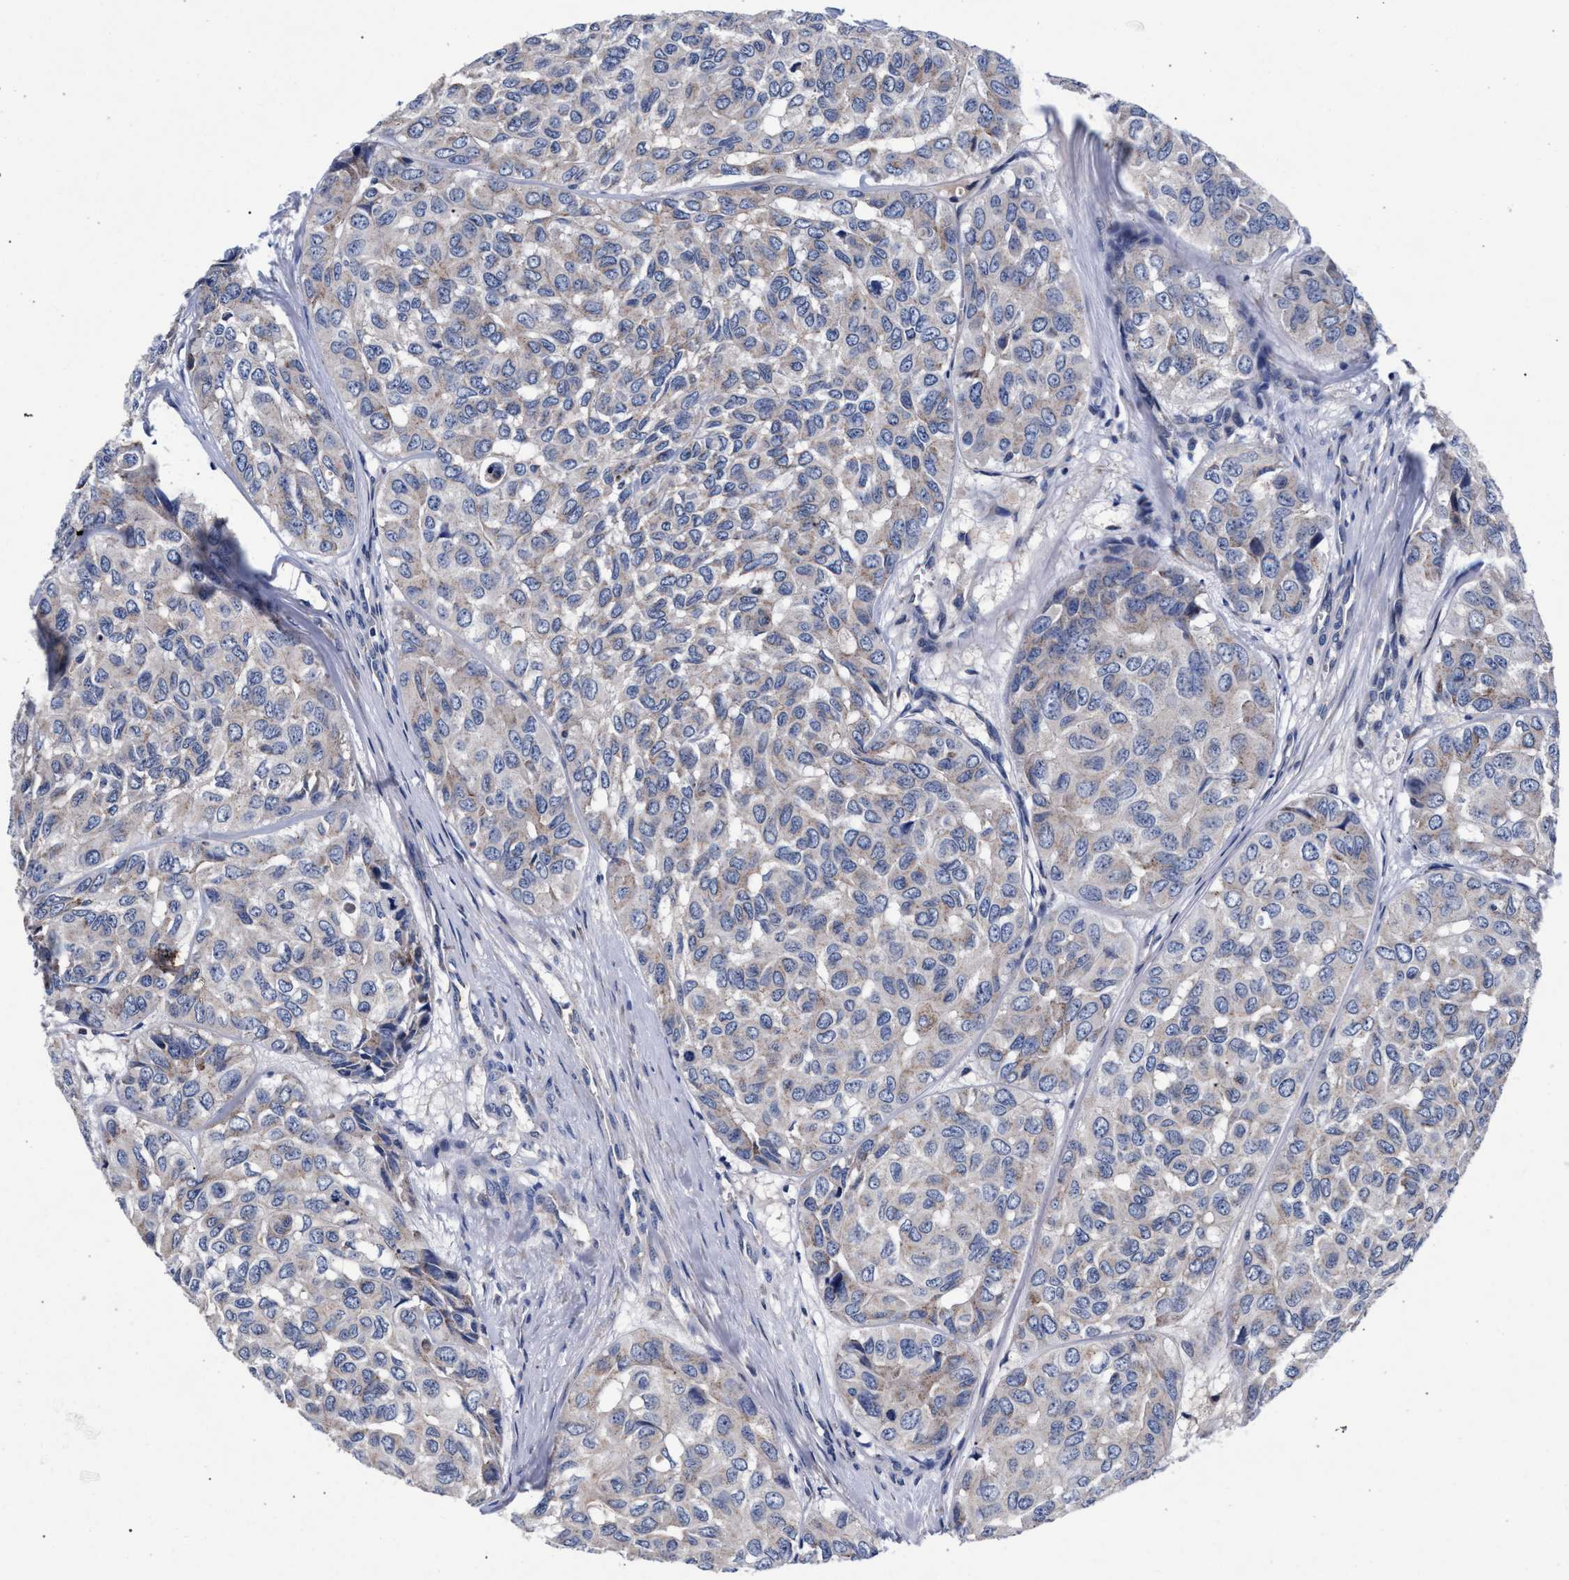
{"staining": {"intensity": "negative", "quantity": "none", "location": "none"}, "tissue": "head and neck cancer", "cell_type": "Tumor cells", "image_type": "cancer", "snomed": [{"axis": "morphology", "description": "Adenocarcinoma, NOS"}, {"axis": "topography", "description": "Salivary gland, NOS"}, {"axis": "topography", "description": "Head-Neck"}], "caption": "The IHC photomicrograph has no significant positivity in tumor cells of adenocarcinoma (head and neck) tissue.", "gene": "ACOX1", "patient": {"sex": "female", "age": 76}}